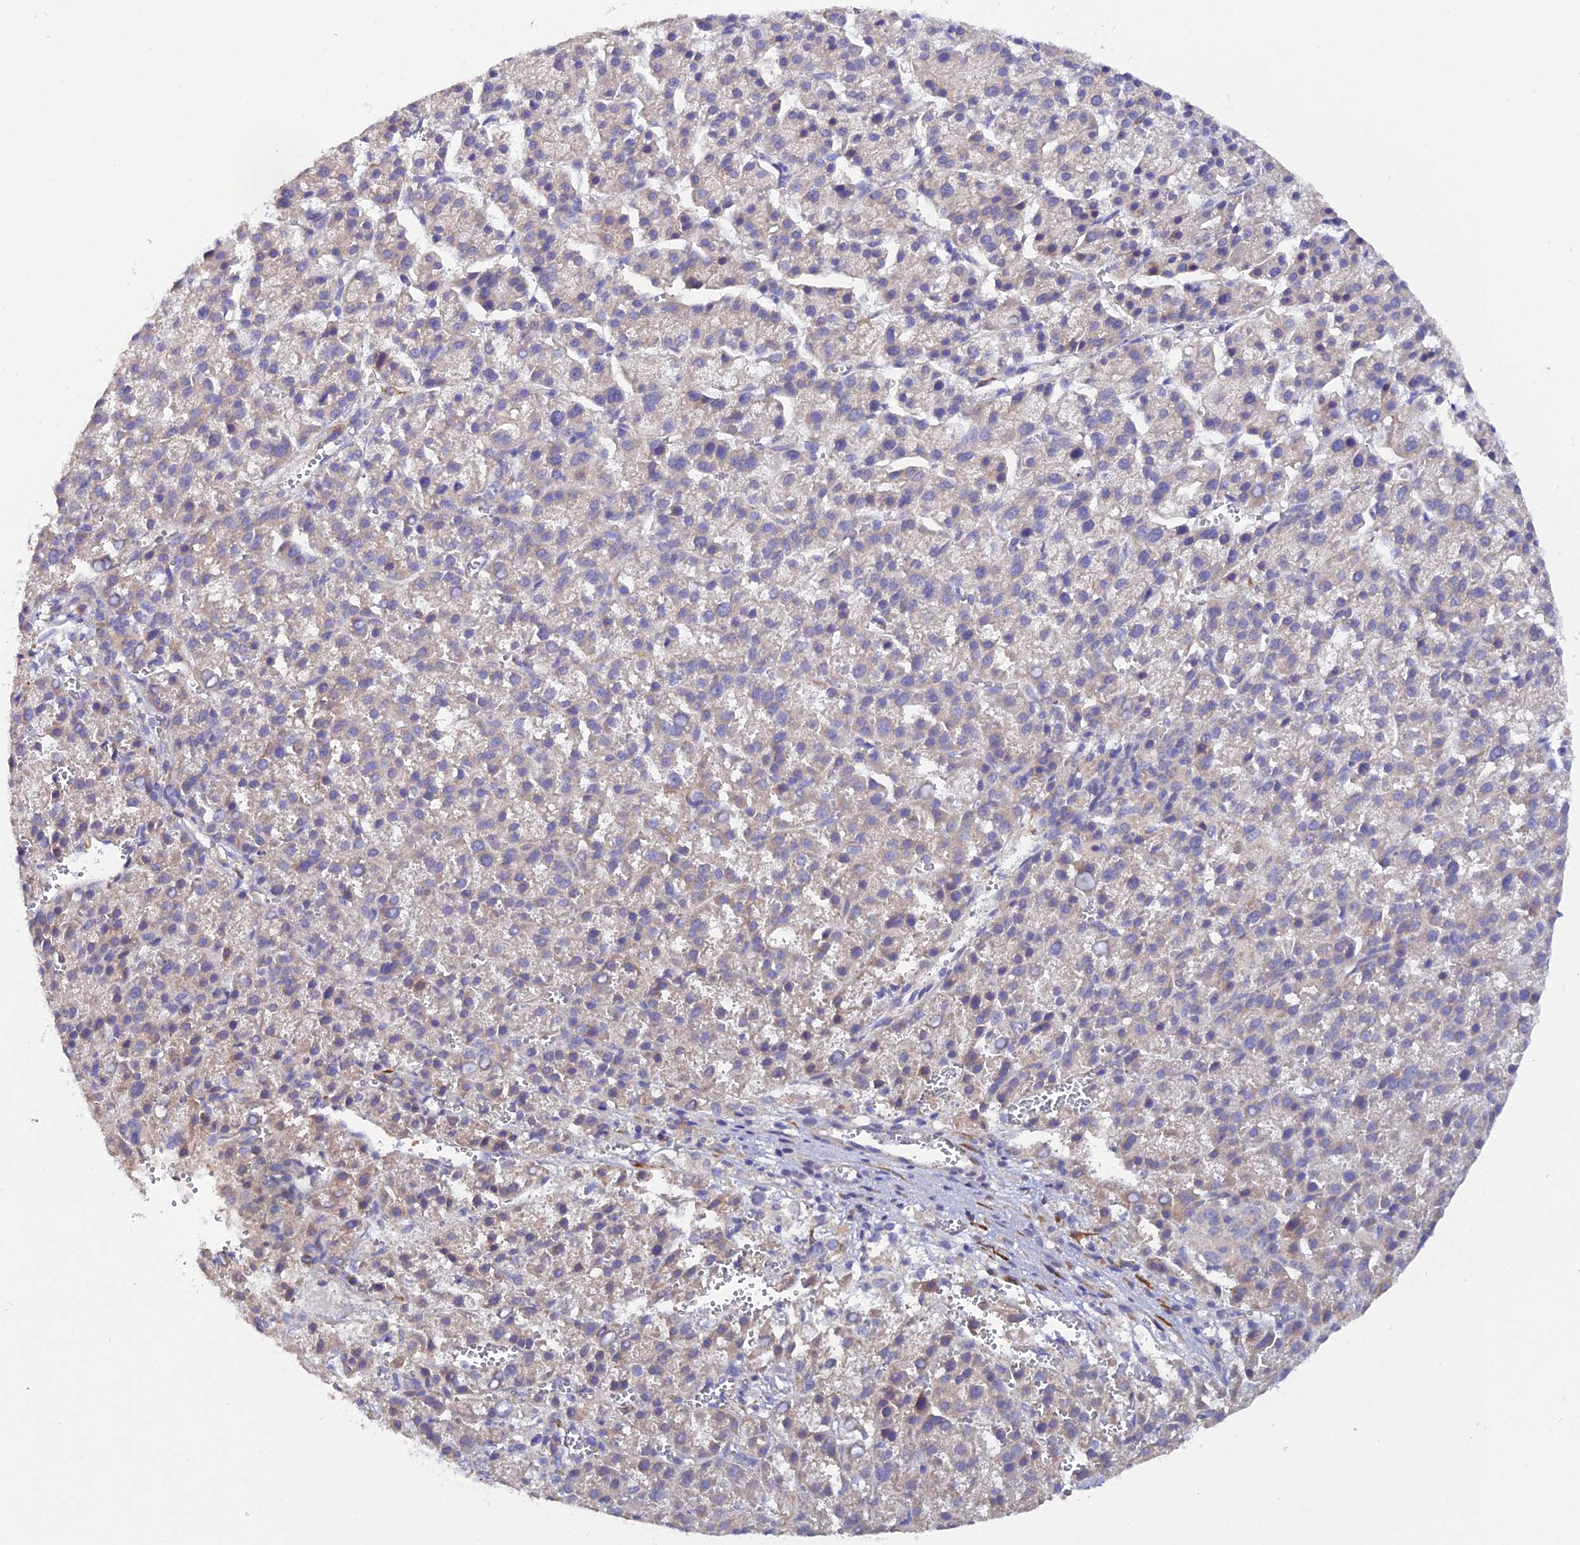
{"staining": {"intensity": "weak", "quantity": "<25%", "location": "cytoplasmic/membranous"}, "tissue": "liver cancer", "cell_type": "Tumor cells", "image_type": "cancer", "snomed": [{"axis": "morphology", "description": "Carcinoma, Hepatocellular, NOS"}, {"axis": "topography", "description": "Liver"}], "caption": "There is no significant expression in tumor cells of liver cancer (hepatocellular carcinoma).", "gene": "P3H3", "patient": {"sex": "female", "age": 58}}